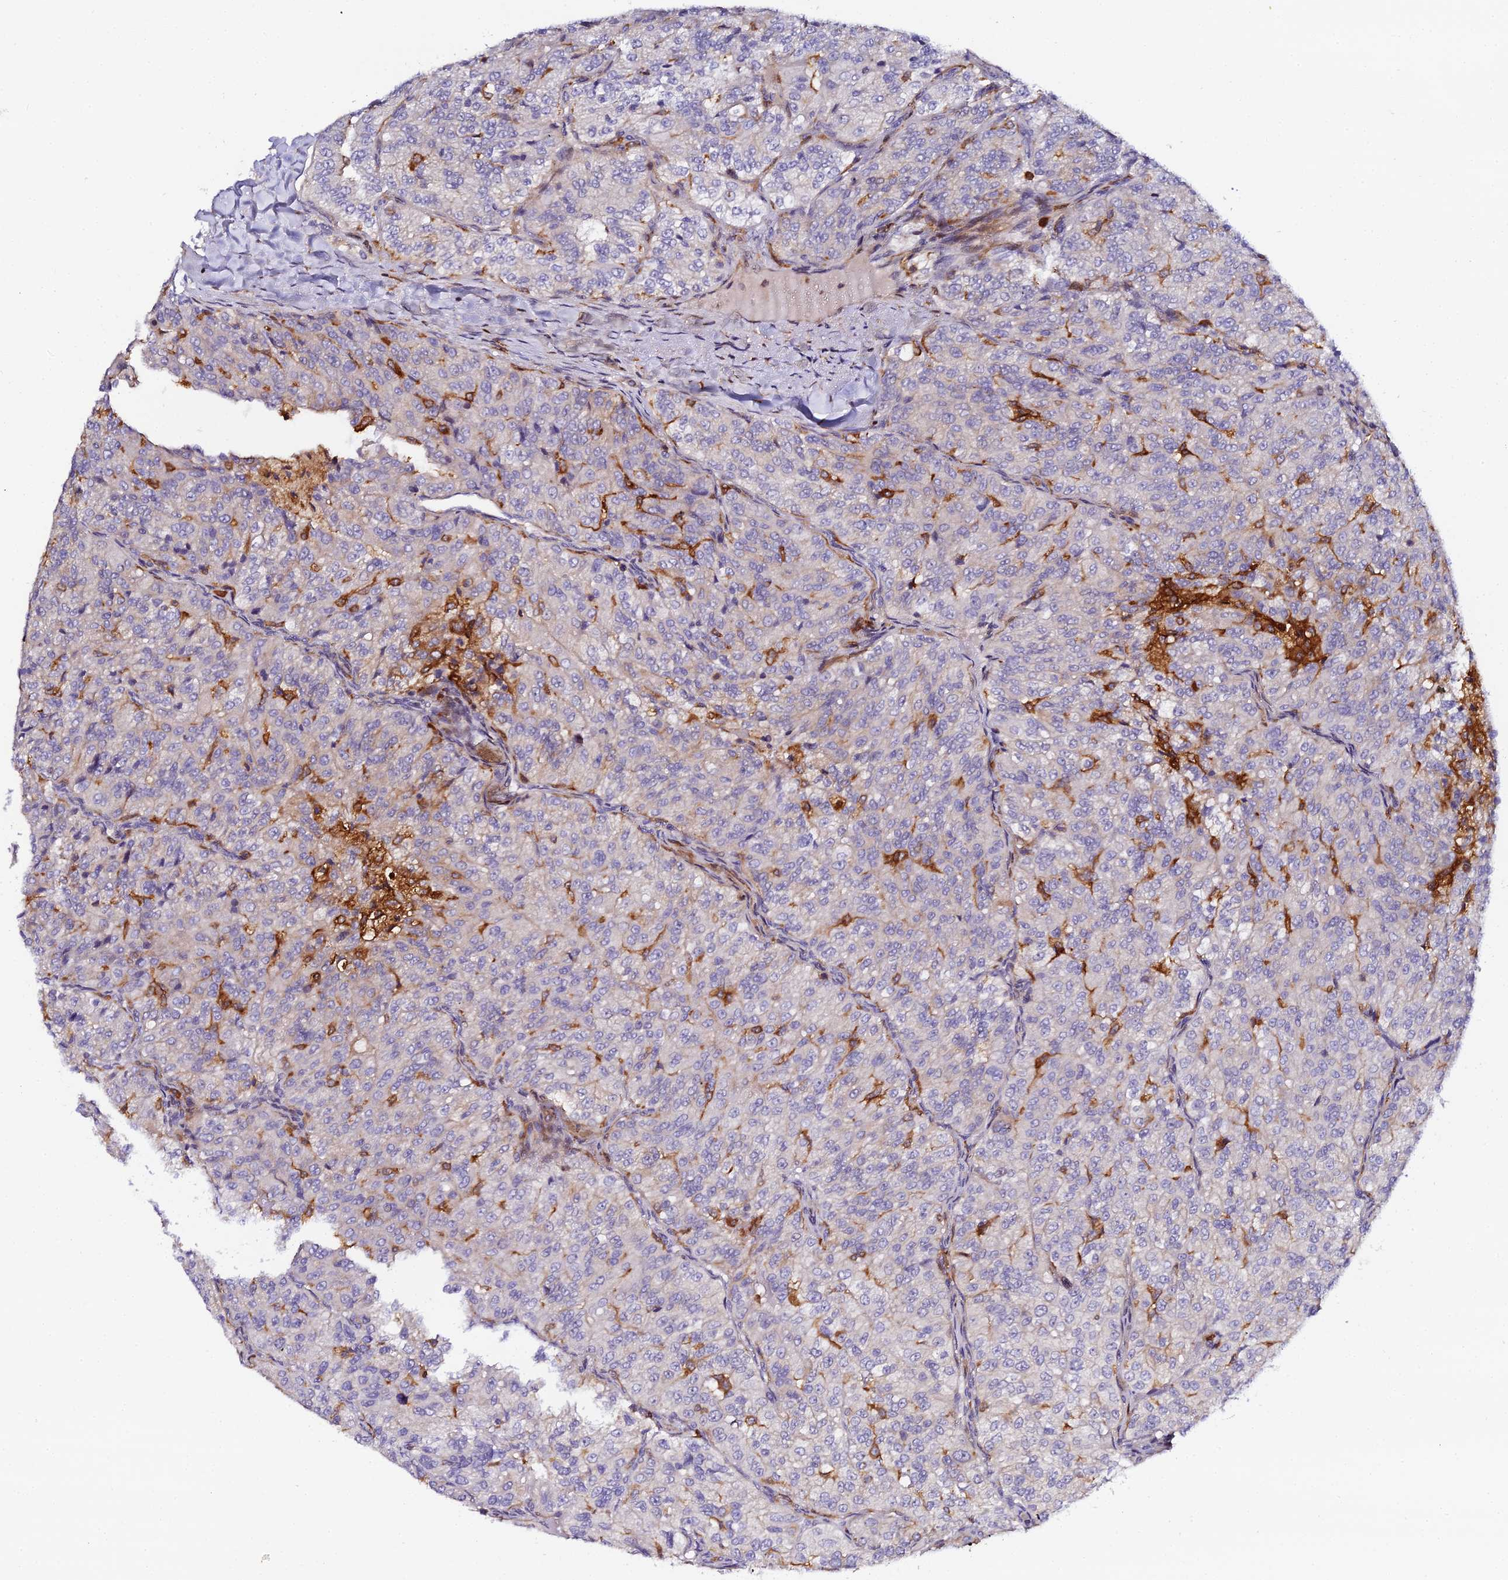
{"staining": {"intensity": "negative", "quantity": "none", "location": "none"}, "tissue": "renal cancer", "cell_type": "Tumor cells", "image_type": "cancer", "snomed": [{"axis": "morphology", "description": "Adenocarcinoma, NOS"}, {"axis": "topography", "description": "Kidney"}], "caption": "Histopathology image shows no protein positivity in tumor cells of renal cancer tissue. (IHC, brightfield microscopy, high magnification).", "gene": "IL4I1", "patient": {"sex": "female", "age": 63}}